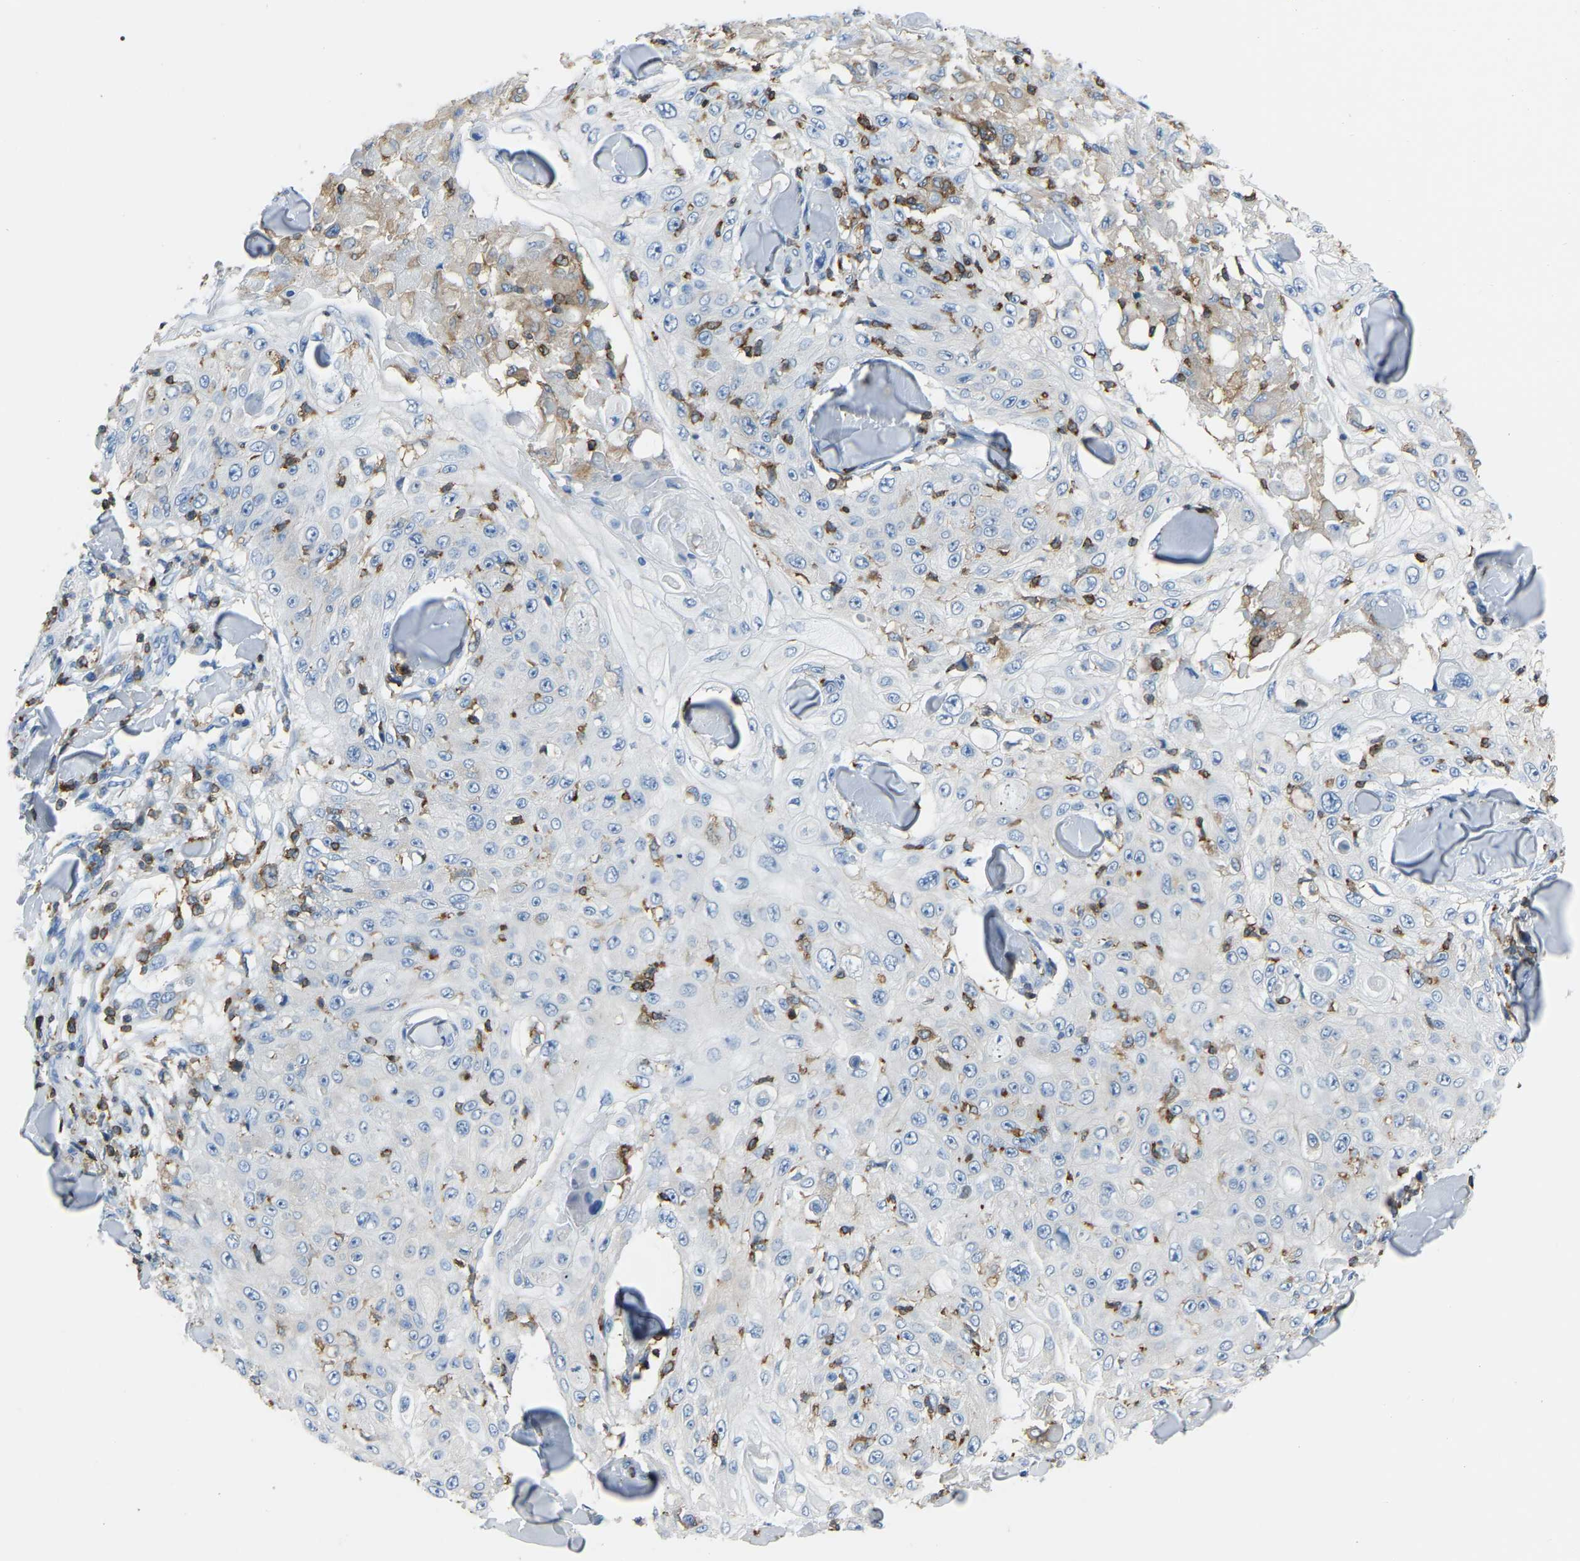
{"staining": {"intensity": "negative", "quantity": "none", "location": "none"}, "tissue": "skin cancer", "cell_type": "Tumor cells", "image_type": "cancer", "snomed": [{"axis": "morphology", "description": "Squamous cell carcinoma, NOS"}, {"axis": "topography", "description": "Skin"}], "caption": "IHC micrograph of neoplastic tissue: human skin squamous cell carcinoma stained with DAB exhibits no significant protein expression in tumor cells.", "gene": "ARHGAP45", "patient": {"sex": "male", "age": 86}}